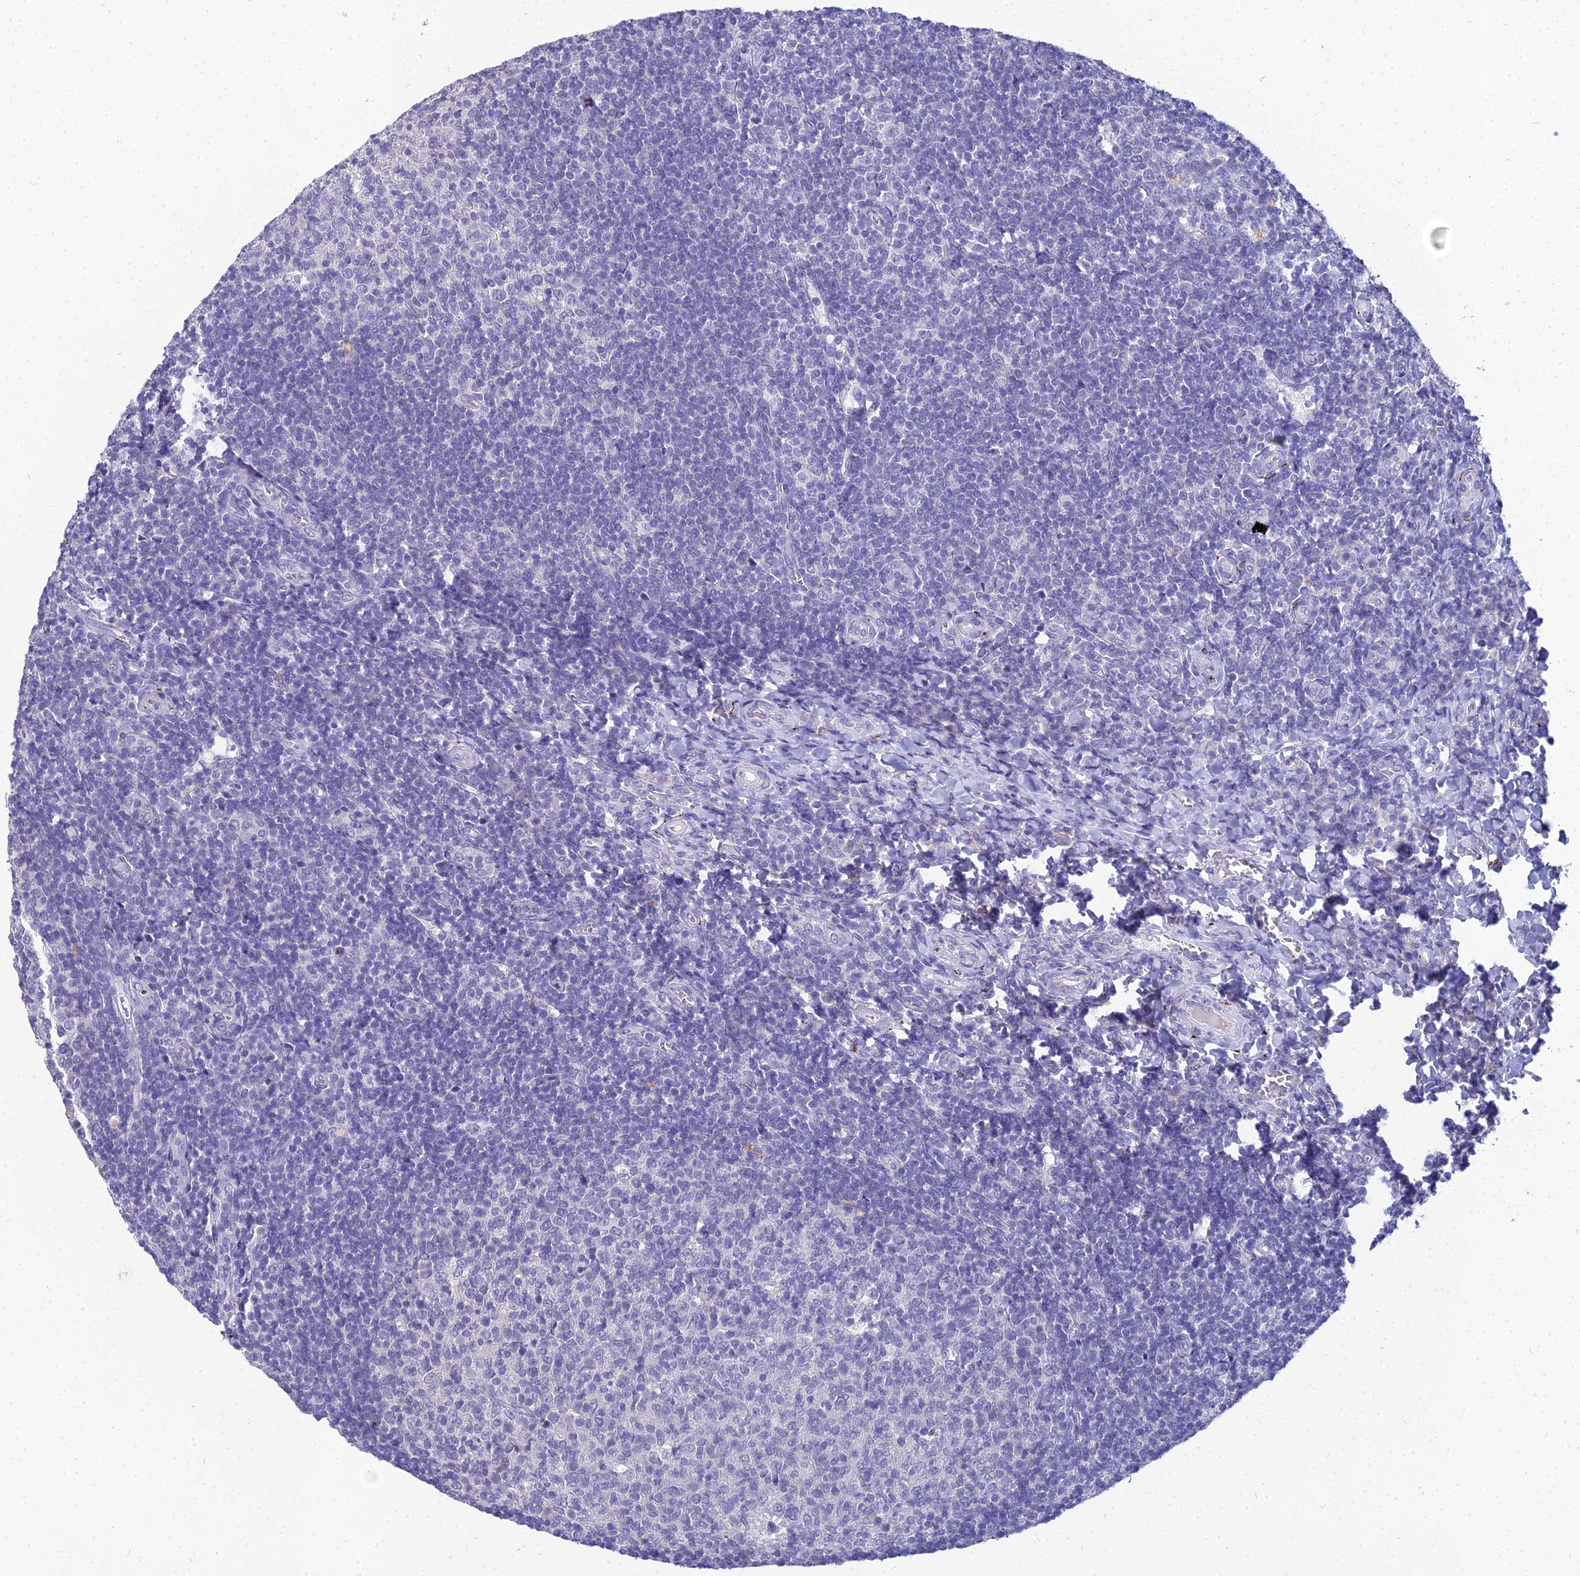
{"staining": {"intensity": "negative", "quantity": "none", "location": "none"}, "tissue": "tonsil", "cell_type": "Germinal center cells", "image_type": "normal", "snomed": [{"axis": "morphology", "description": "Normal tissue, NOS"}, {"axis": "topography", "description": "Tonsil"}], "caption": "Immunohistochemistry of benign tonsil reveals no positivity in germinal center cells.", "gene": "NPY", "patient": {"sex": "female", "age": 10}}